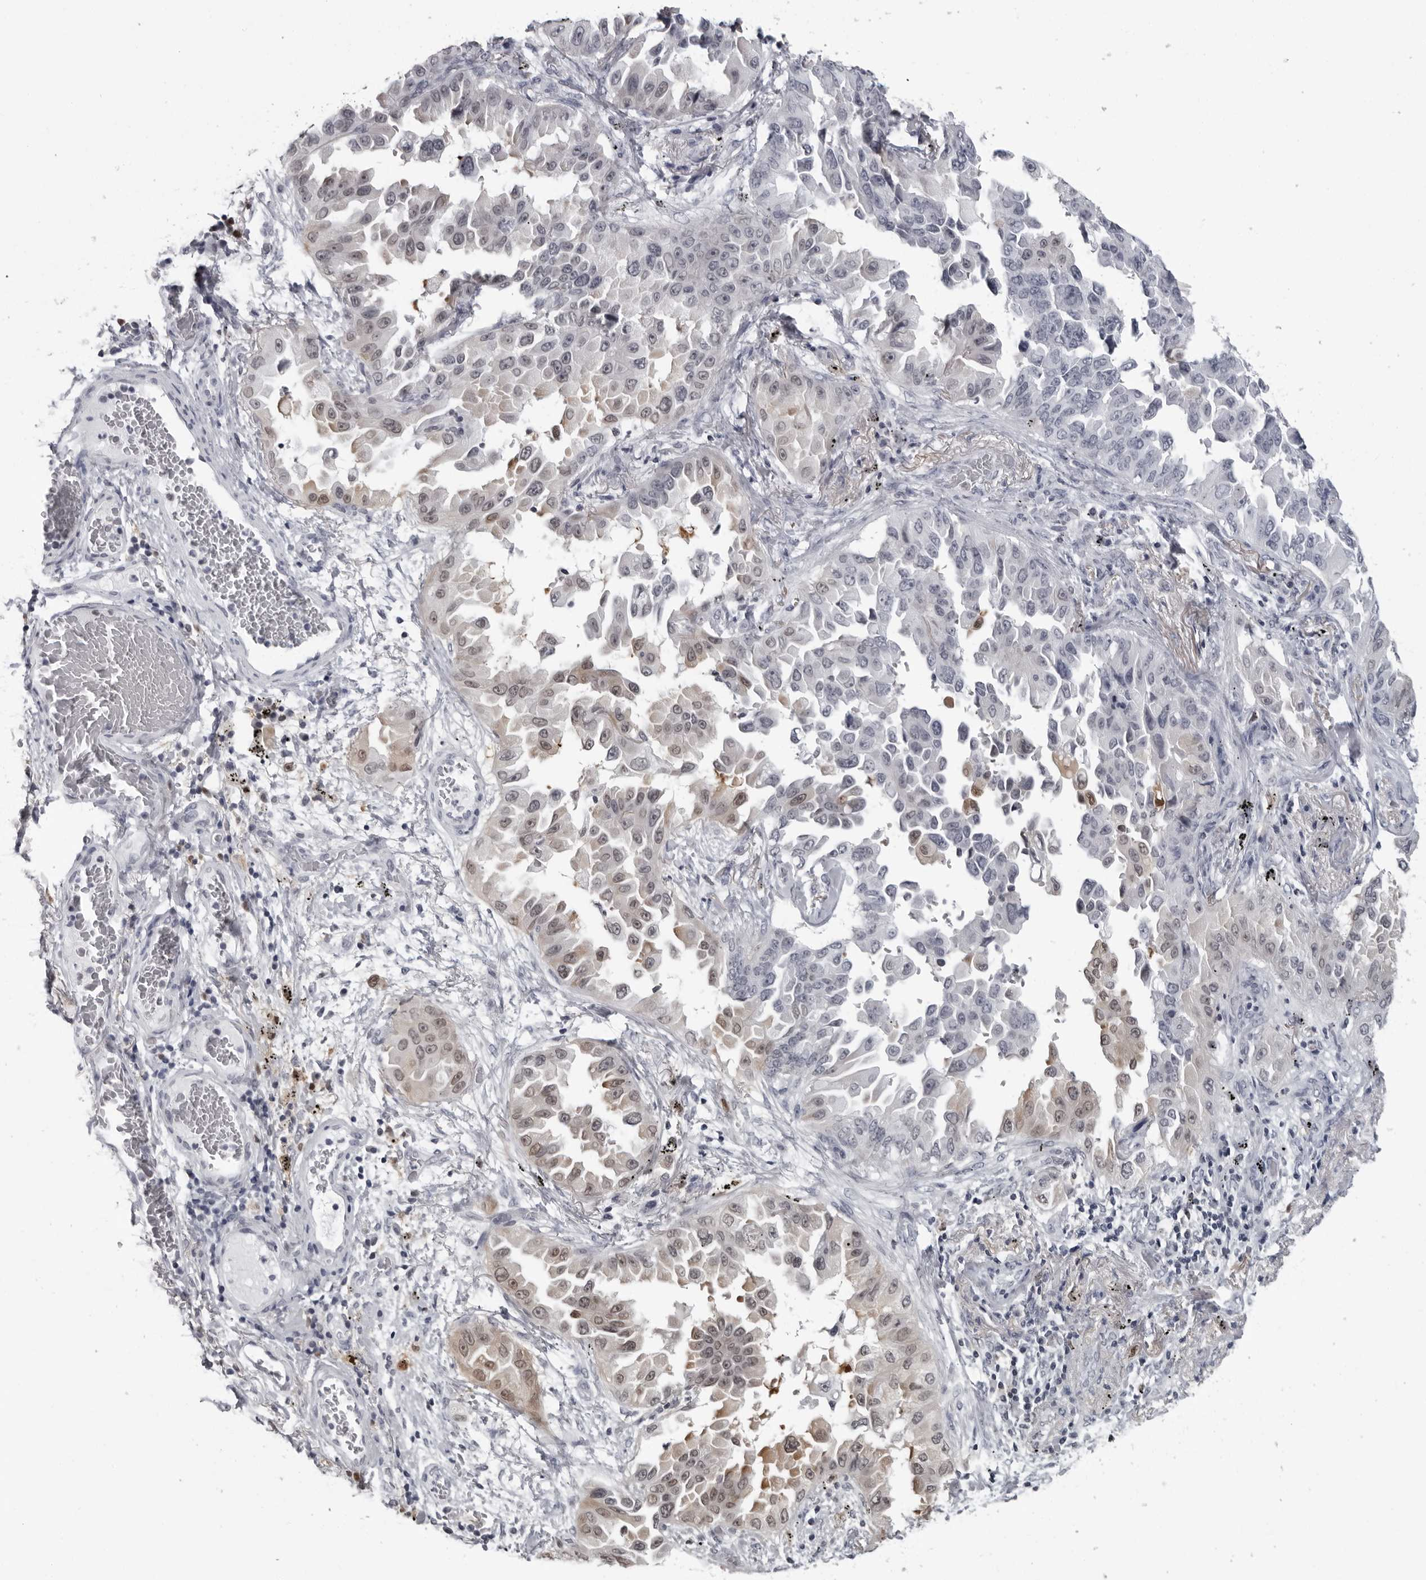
{"staining": {"intensity": "weak", "quantity": "<25%", "location": "cytoplasmic/membranous,nuclear"}, "tissue": "lung cancer", "cell_type": "Tumor cells", "image_type": "cancer", "snomed": [{"axis": "morphology", "description": "Adenocarcinoma, NOS"}, {"axis": "topography", "description": "Lung"}], "caption": "This is an IHC image of lung adenocarcinoma. There is no expression in tumor cells.", "gene": "LZIC", "patient": {"sex": "female", "age": 67}}